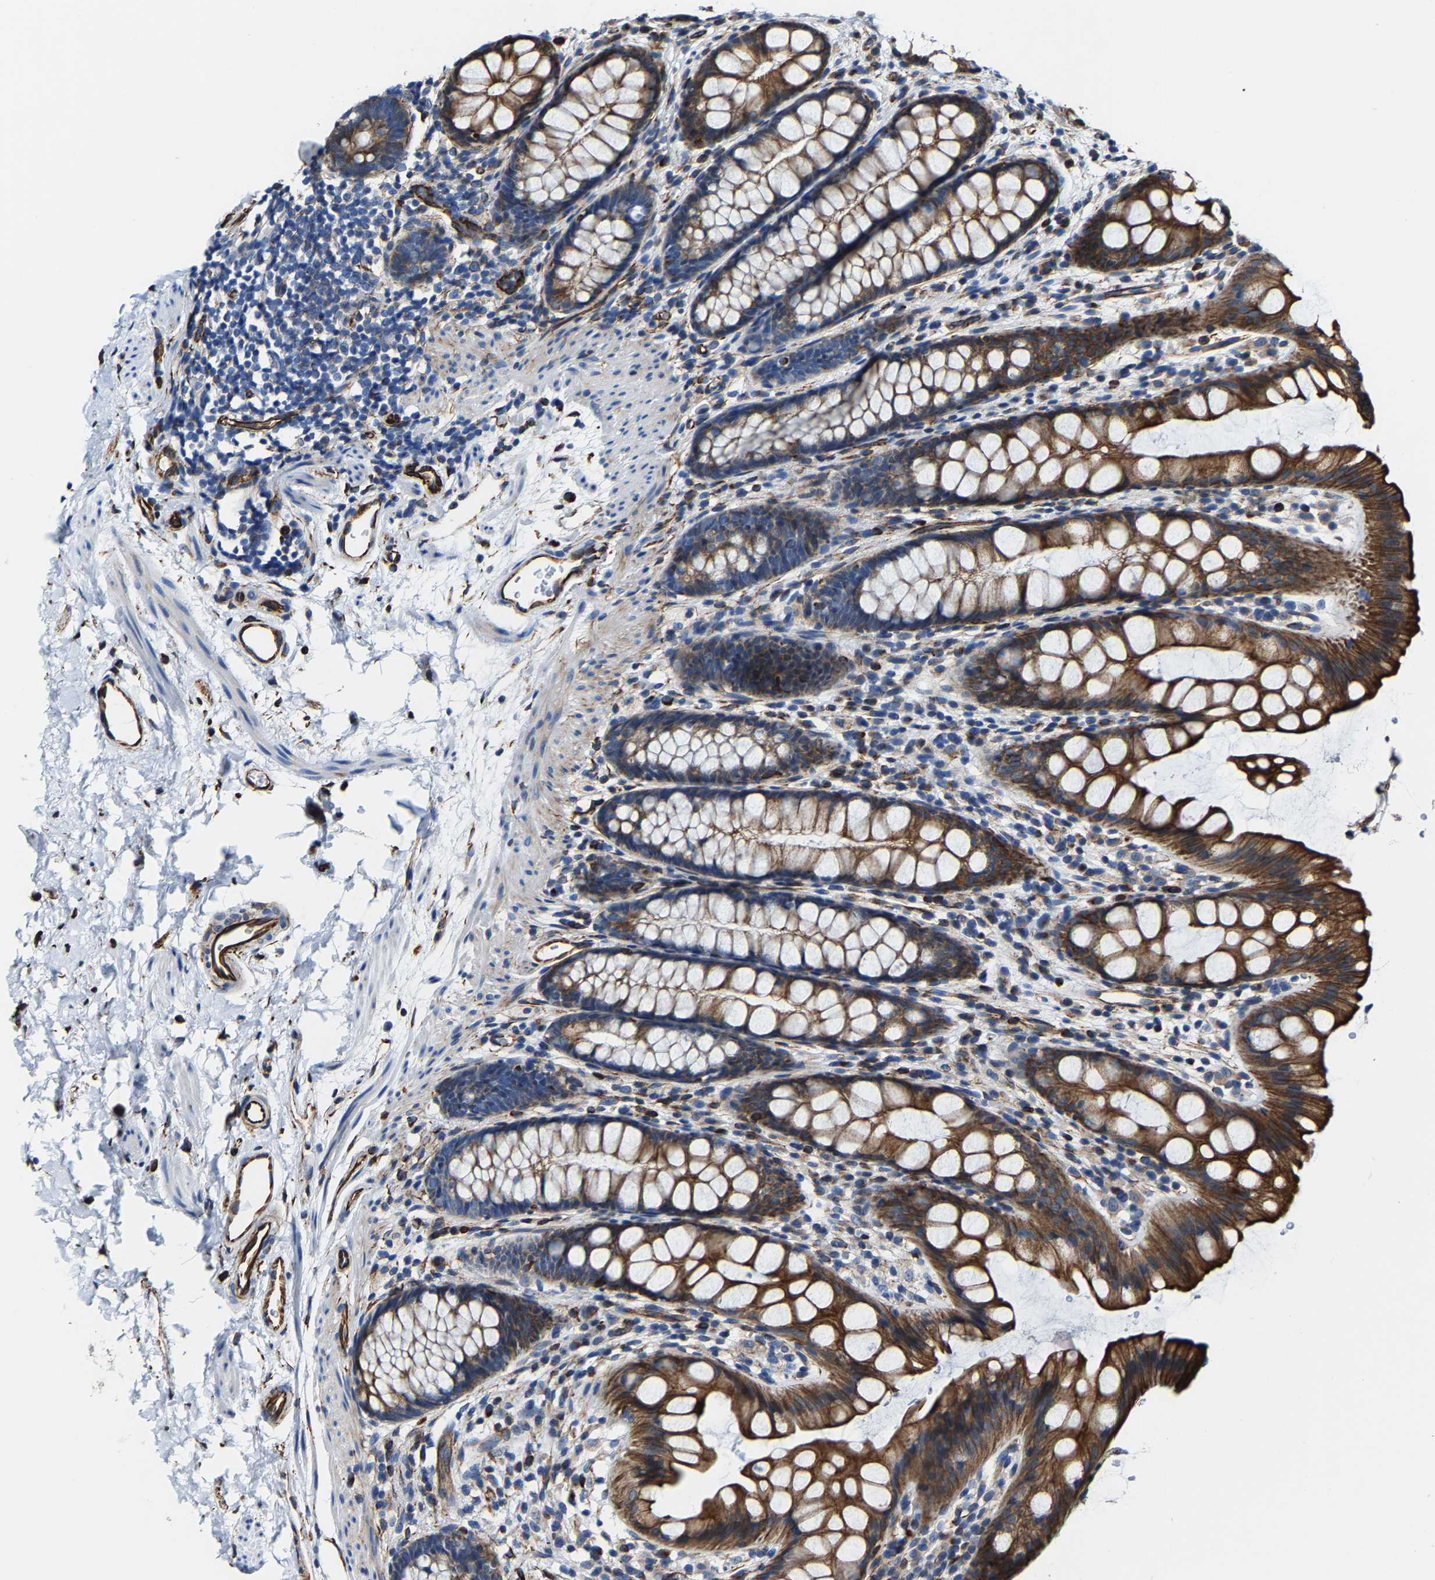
{"staining": {"intensity": "strong", "quantity": ">75%", "location": "cytoplasmic/membranous"}, "tissue": "rectum", "cell_type": "Glandular cells", "image_type": "normal", "snomed": [{"axis": "morphology", "description": "Normal tissue, NOS"}, {"axis": "topography", "description": "Rectum"}], "caption": "Immunohistochemical staining of unremarkable rectum exhibits high levels of strong cytoplasmic/membranous positivity in approximately >75% of glandular cells.", "gene": "MMEL1", "patient": {"sex": "female", "age": 65}}